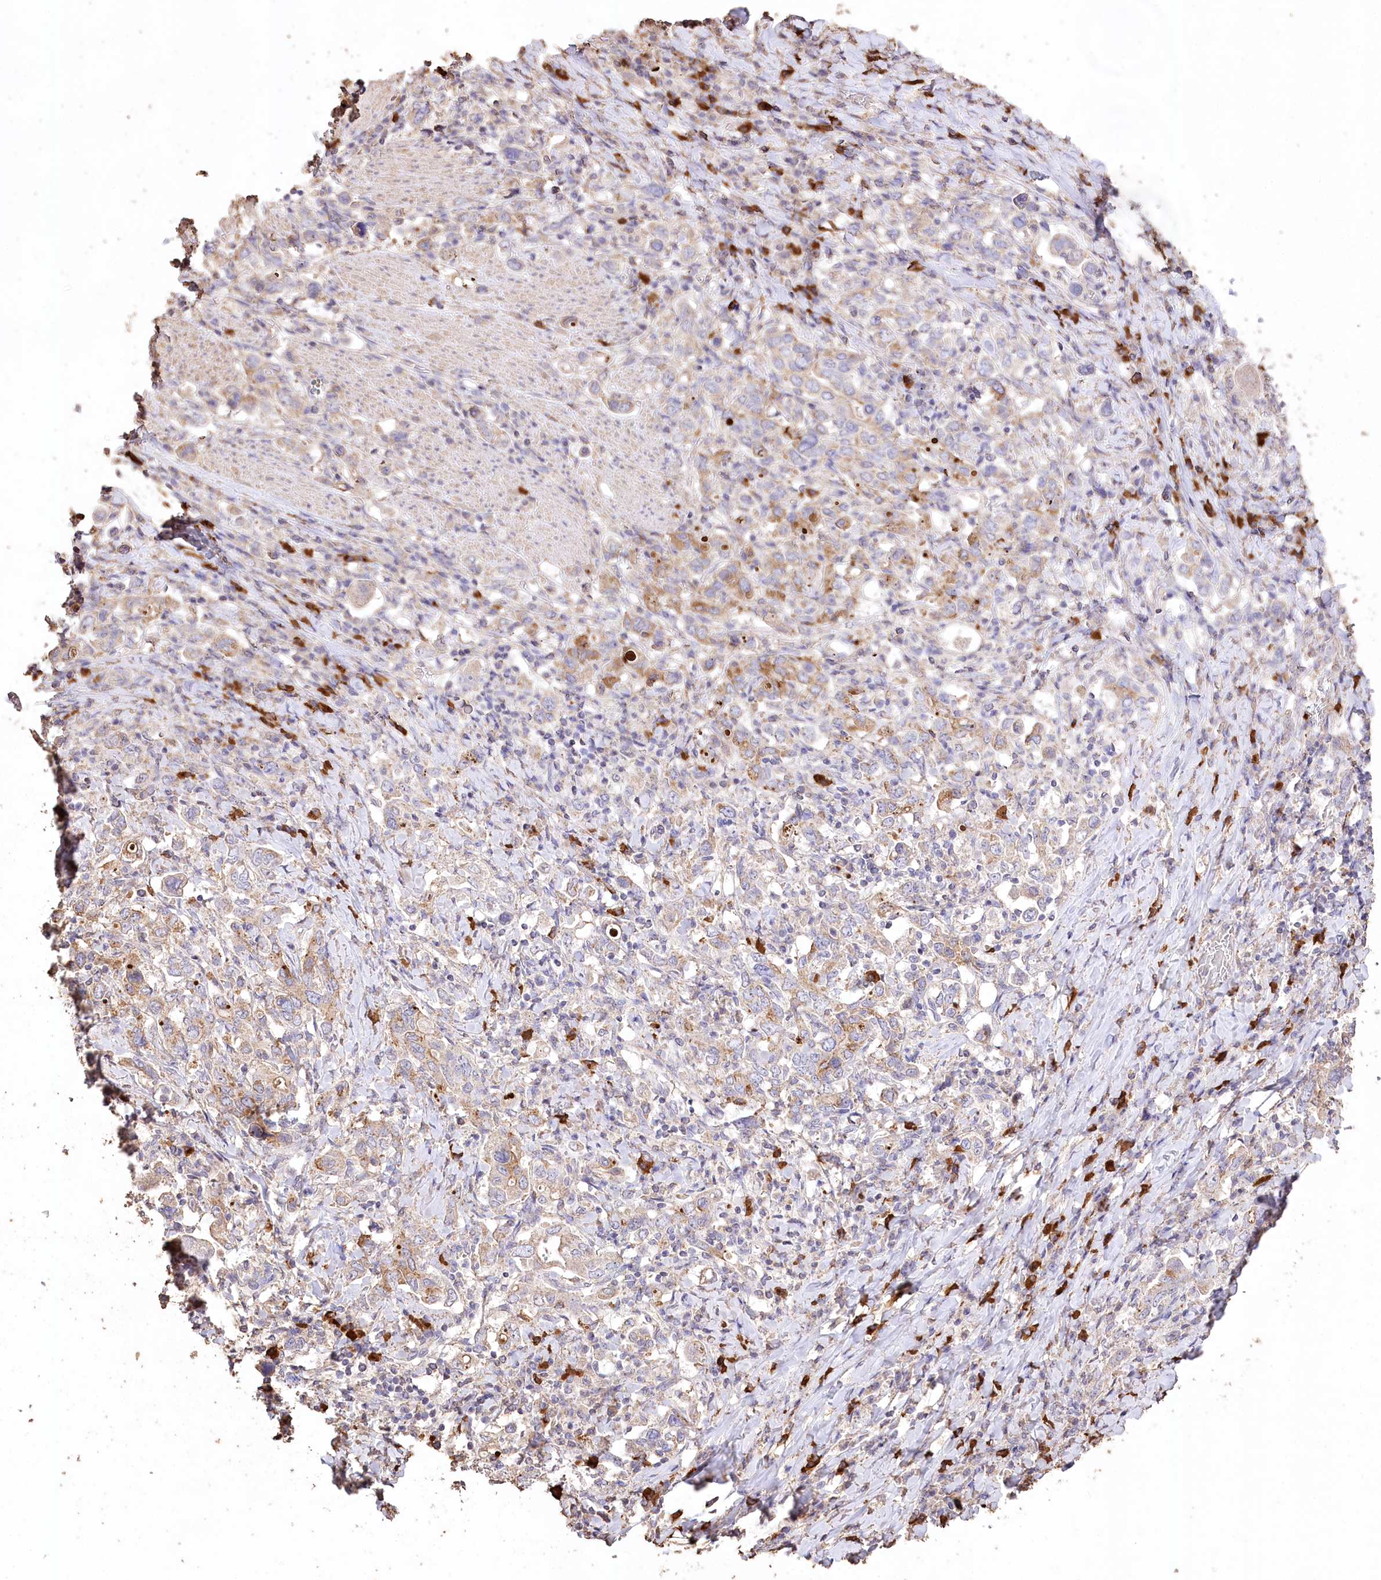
{"staining": {"intensity": "weak", "quantity": "<25%", "location": "cytoplasmic/membranous"}, "tissue": "stomach cancer", "cell_type": "Tumor cells", "image_type": "cancer", "snomed": [{"axis": "morphology", "description": "Adenocarcinoma, NOS"}, {"axis": "topography", "description": "Stomach, upper"}], "caption": "The micrograph exhibits no significant expression in tumor cells of stomach cancer.", "gene": "IREB2", "patient": {"sex": "male", "age": 62}}